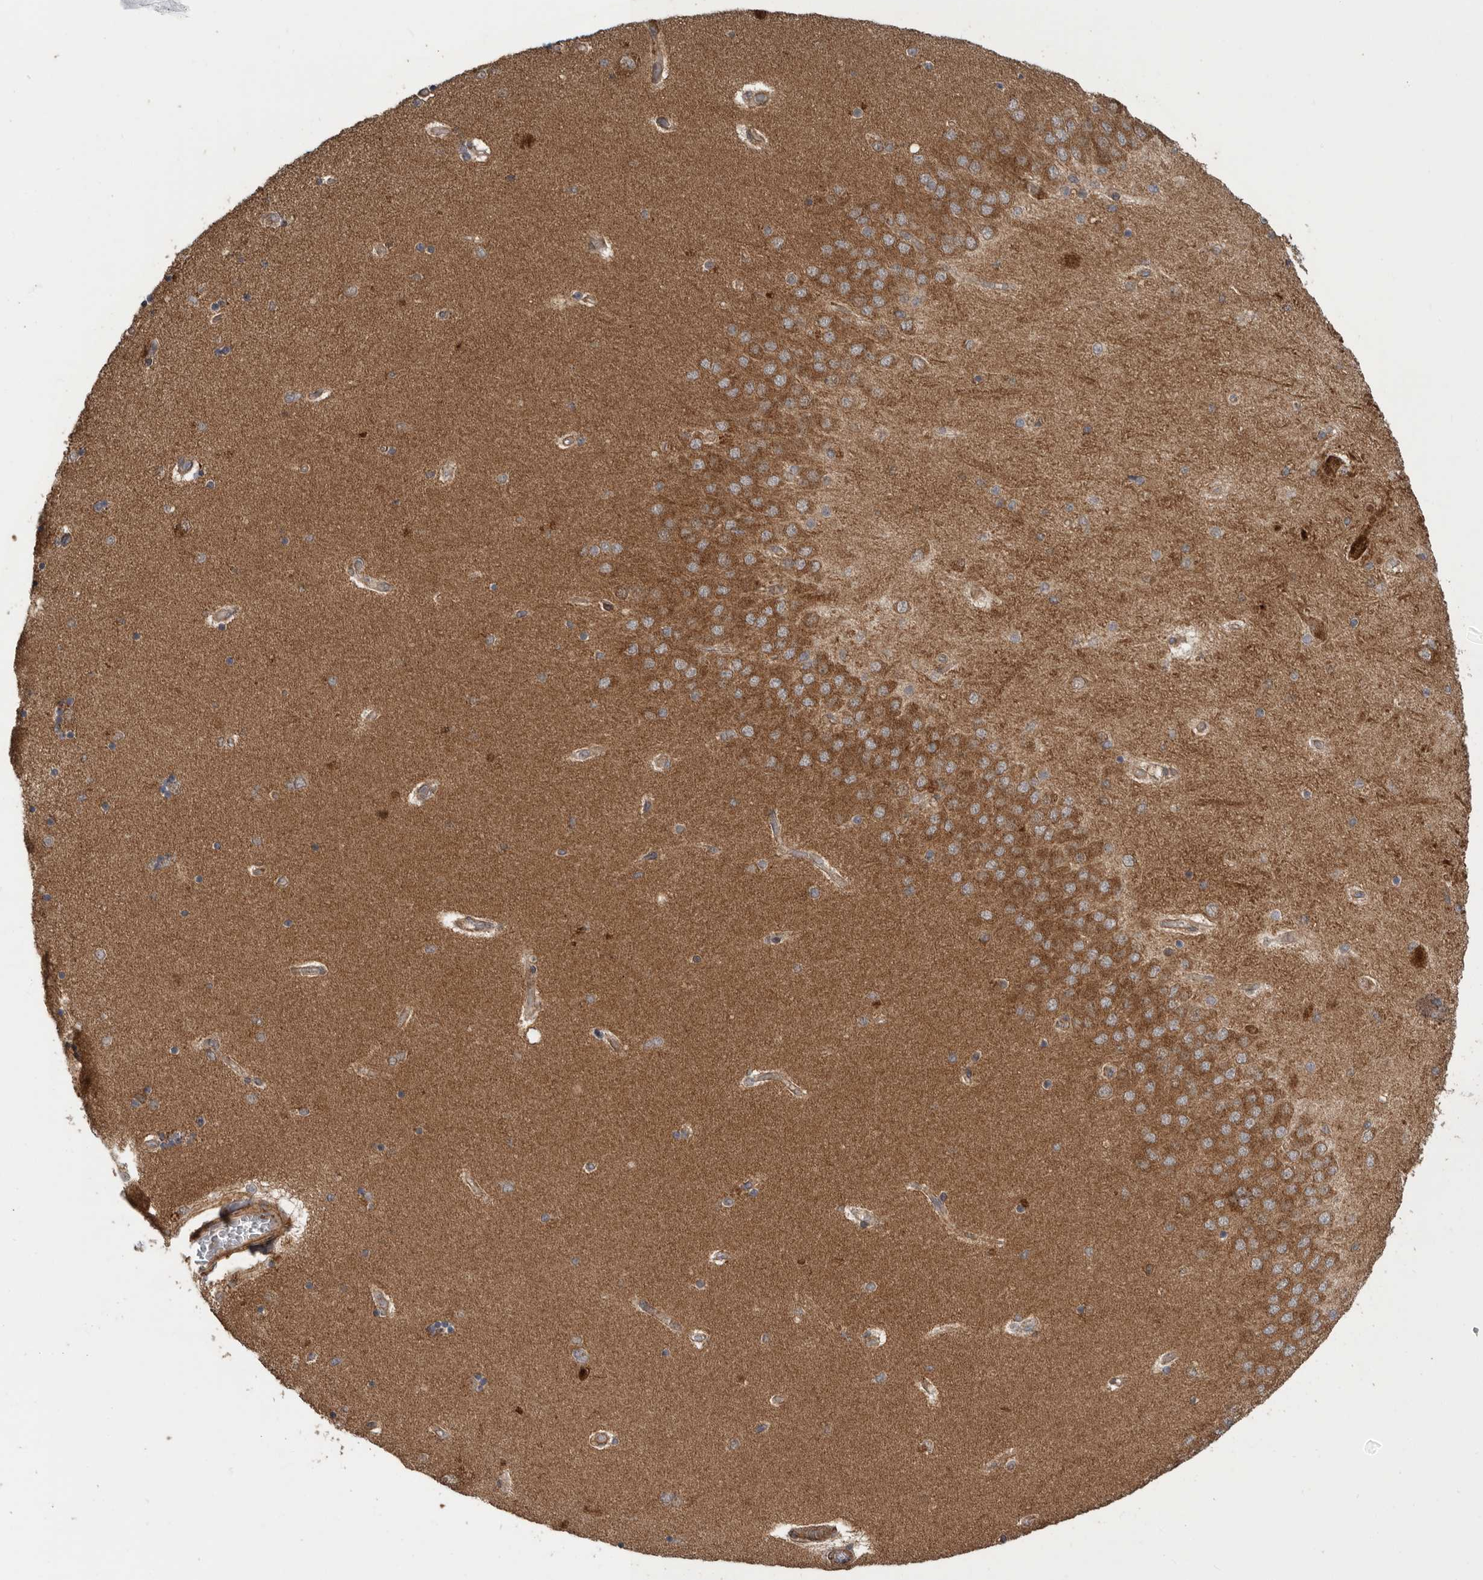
{"staining": {"intensity": "moderate", "quantity": "<25%", "location": "cytoplasmic/membranous"}, "tissue": "hippocampus", "cell_type": "Glial cells", "image_type": "normal", "snomed": [{"axis": "morphology", "description": "Normal tissue, NOS"}, {"axis": "topography", "description": "Hippocampus"}], "caption": "Immunohistochemical staining of unremarkable human hippocampus reveals <25% levels of moderate cytoplasmic/membranous protein expression in about <25% of glial cells. The staining was performed using DAB (3,3'-diaminobenzidine), with brown indicating positive protein expression. Nuclei are stained blue with hematoxylin.", "gene": "PODXL2", "patient": {"sex": "female", "age": 54}}